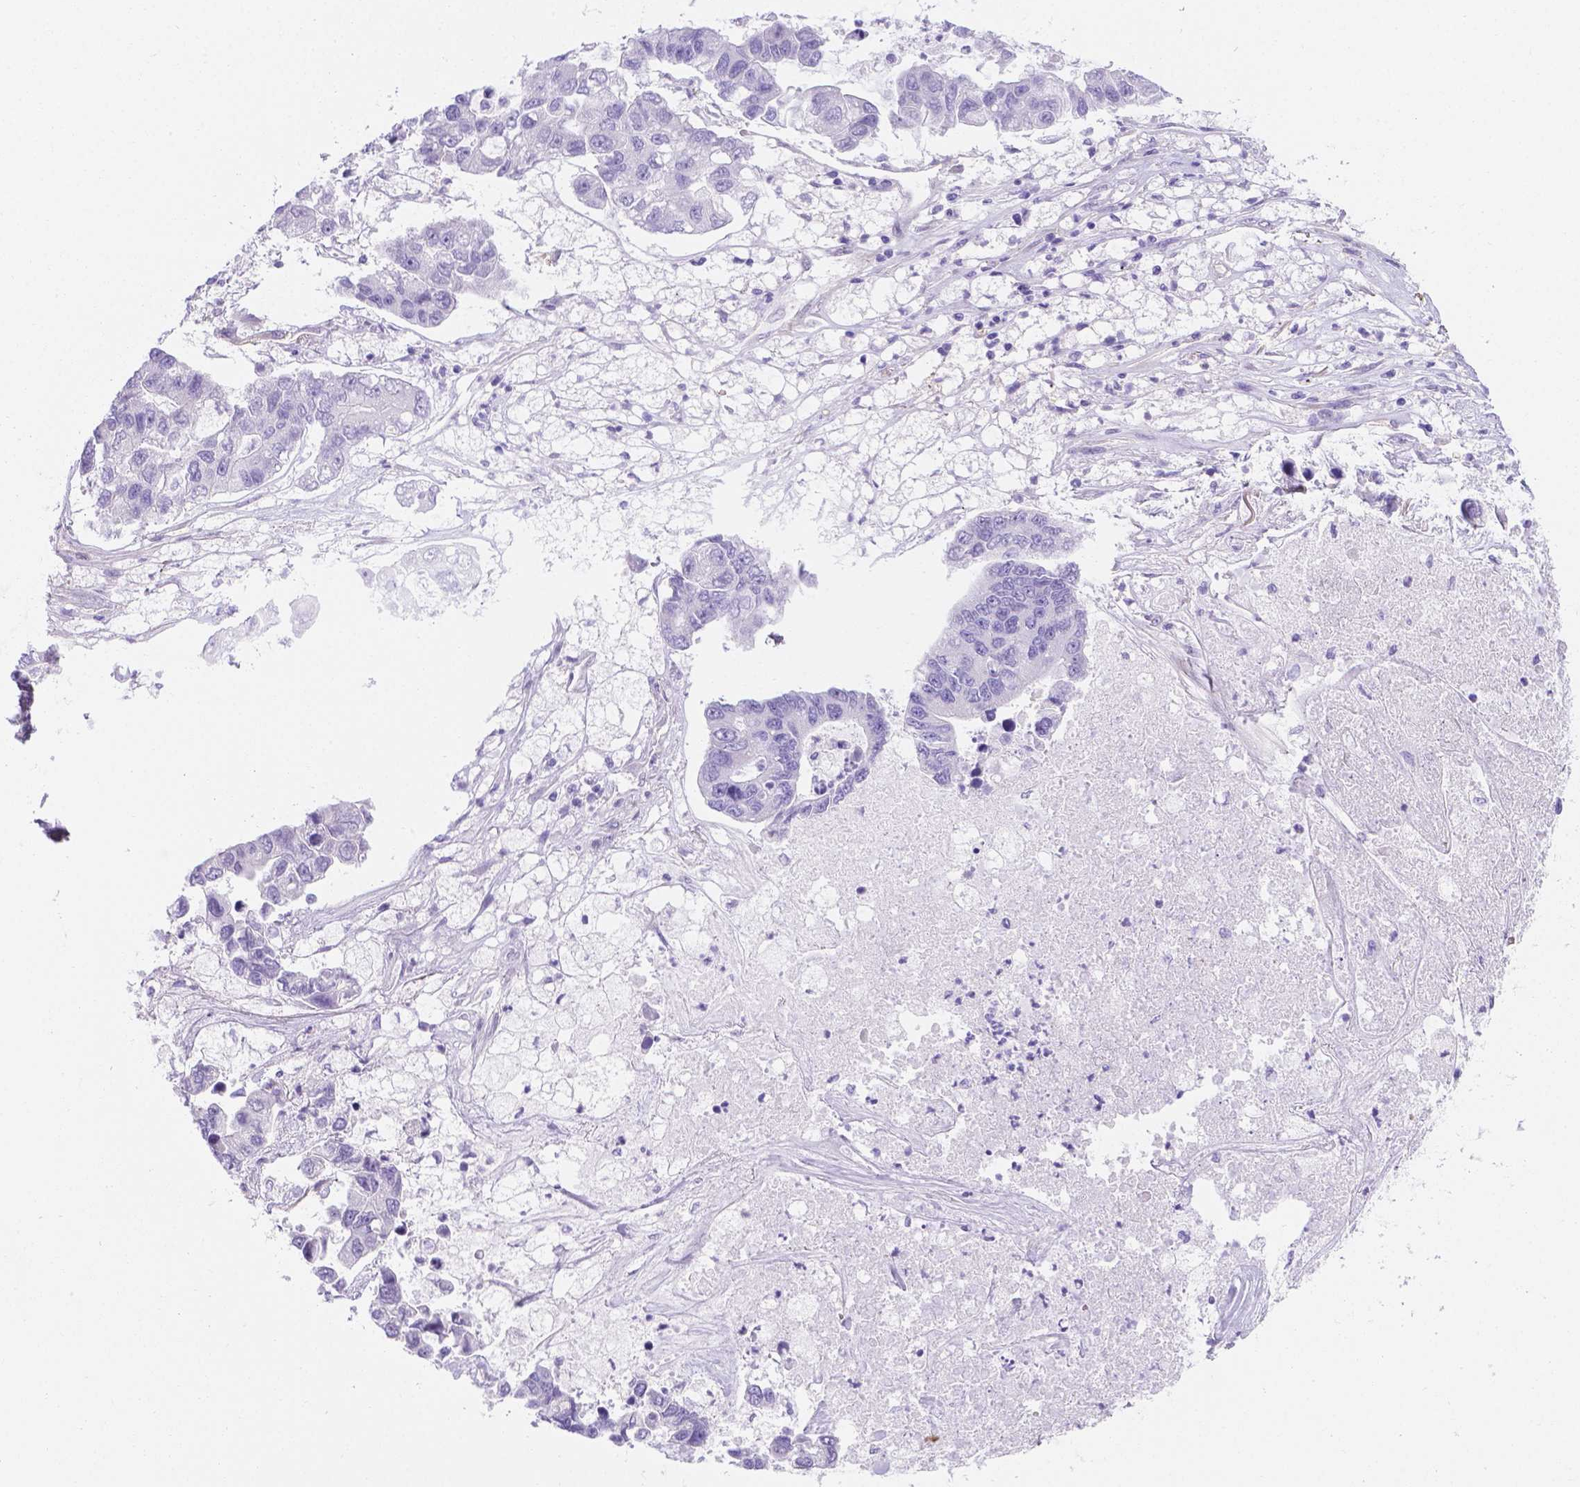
{"staining": {"intensity": "negative", "quantity": "none", "location": "none"}, "tissue": "lung cancer", "cell_type": "Tumor cells", "image_type": "cancer", "snomed": [{"axis": "morphology", "description": "Adenocarcinoma, NOS"}, {"axis": "topography", "description": "Bronchus"}, {"axis": "topography", "description": "Lung"}], "caption": "Immunohistochemistry (IHC) photomicrograph of adenocarcinoma (lung) stained for a protein (brown), which exhibits no expression in tumor cells.", "gene": "SLC40A1", "patient": {"sex": "female", "age": 51}}